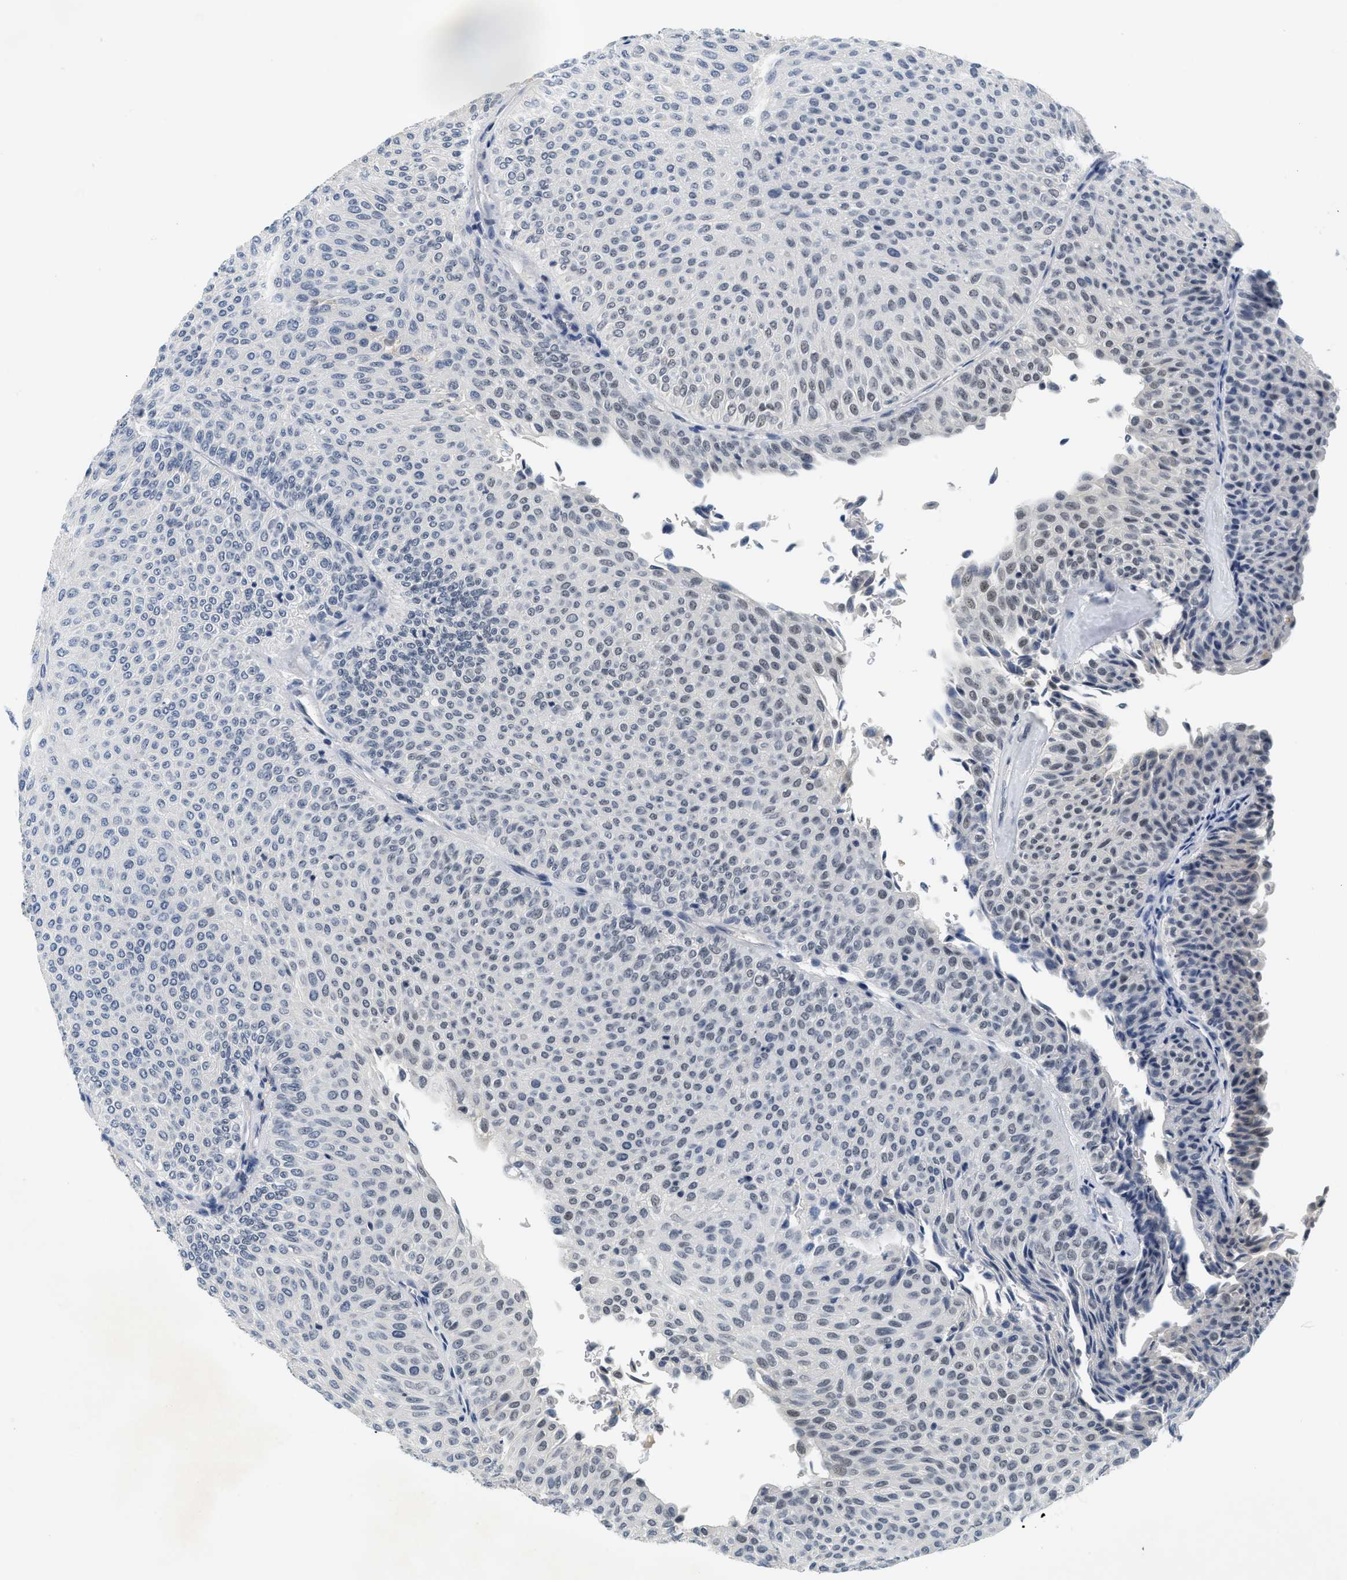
{"staining": {"intensity": "weak", "quantity": "<25%", "location": "nuclear"}, "tissue": "urothelial cancer", "cell_type": "Tumor cells", "image_type": "cancer", "snomed": [{"axis": "morphology", "description": "Urothelial carcinoma, Low grade"}, {"axis": "topography", "description": "Urinary bladder"}], "caption": "Human urothelial cancer stained for a protein using immunohistochemistry exhibits no expression in tumor cells.", "gene": "MZF1", "patient": {"sex": "male", "age": 78}}